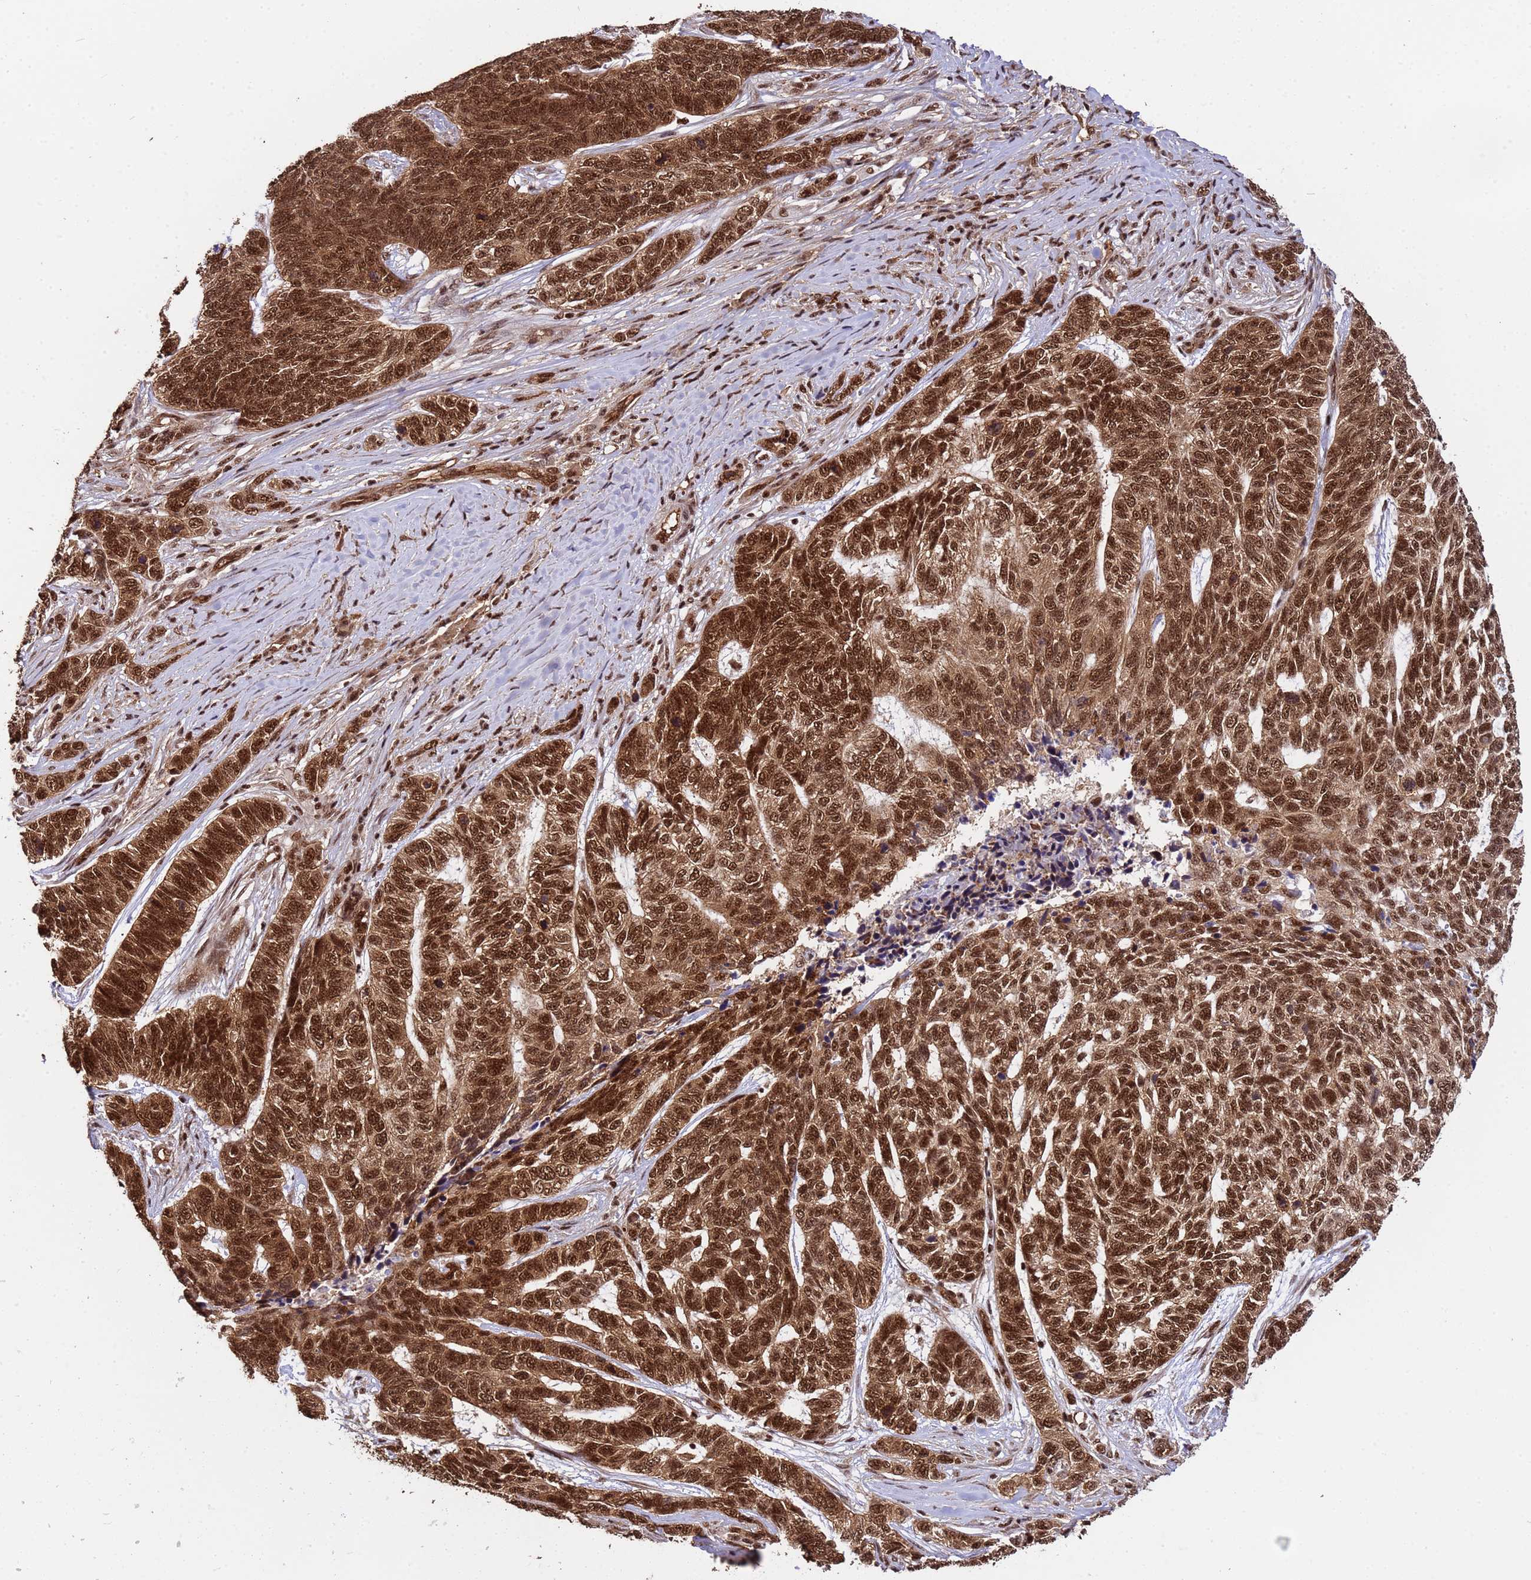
{"staining": {"intensity": "strong", "quantity": ">75%", "location": "cytoplasmic/membranous,nuclear"}, "tissue": "skin cancer", "cell_type": "Tumor cells", "image_type": "cancer", "snomed": [{"axis": "morphology", "description": "Basal cell carcinoma"}, {"axis": "topography", "description": "Skin"}], "caption": "The image exhibits a brown stain indicating the presence of a protein in the cytoplasmic/membranous and nuclear of tumor cells in basal cell carcinoma (skin).", "gene": "SYF2", "patient": {"sex": "female", "age": 65}}